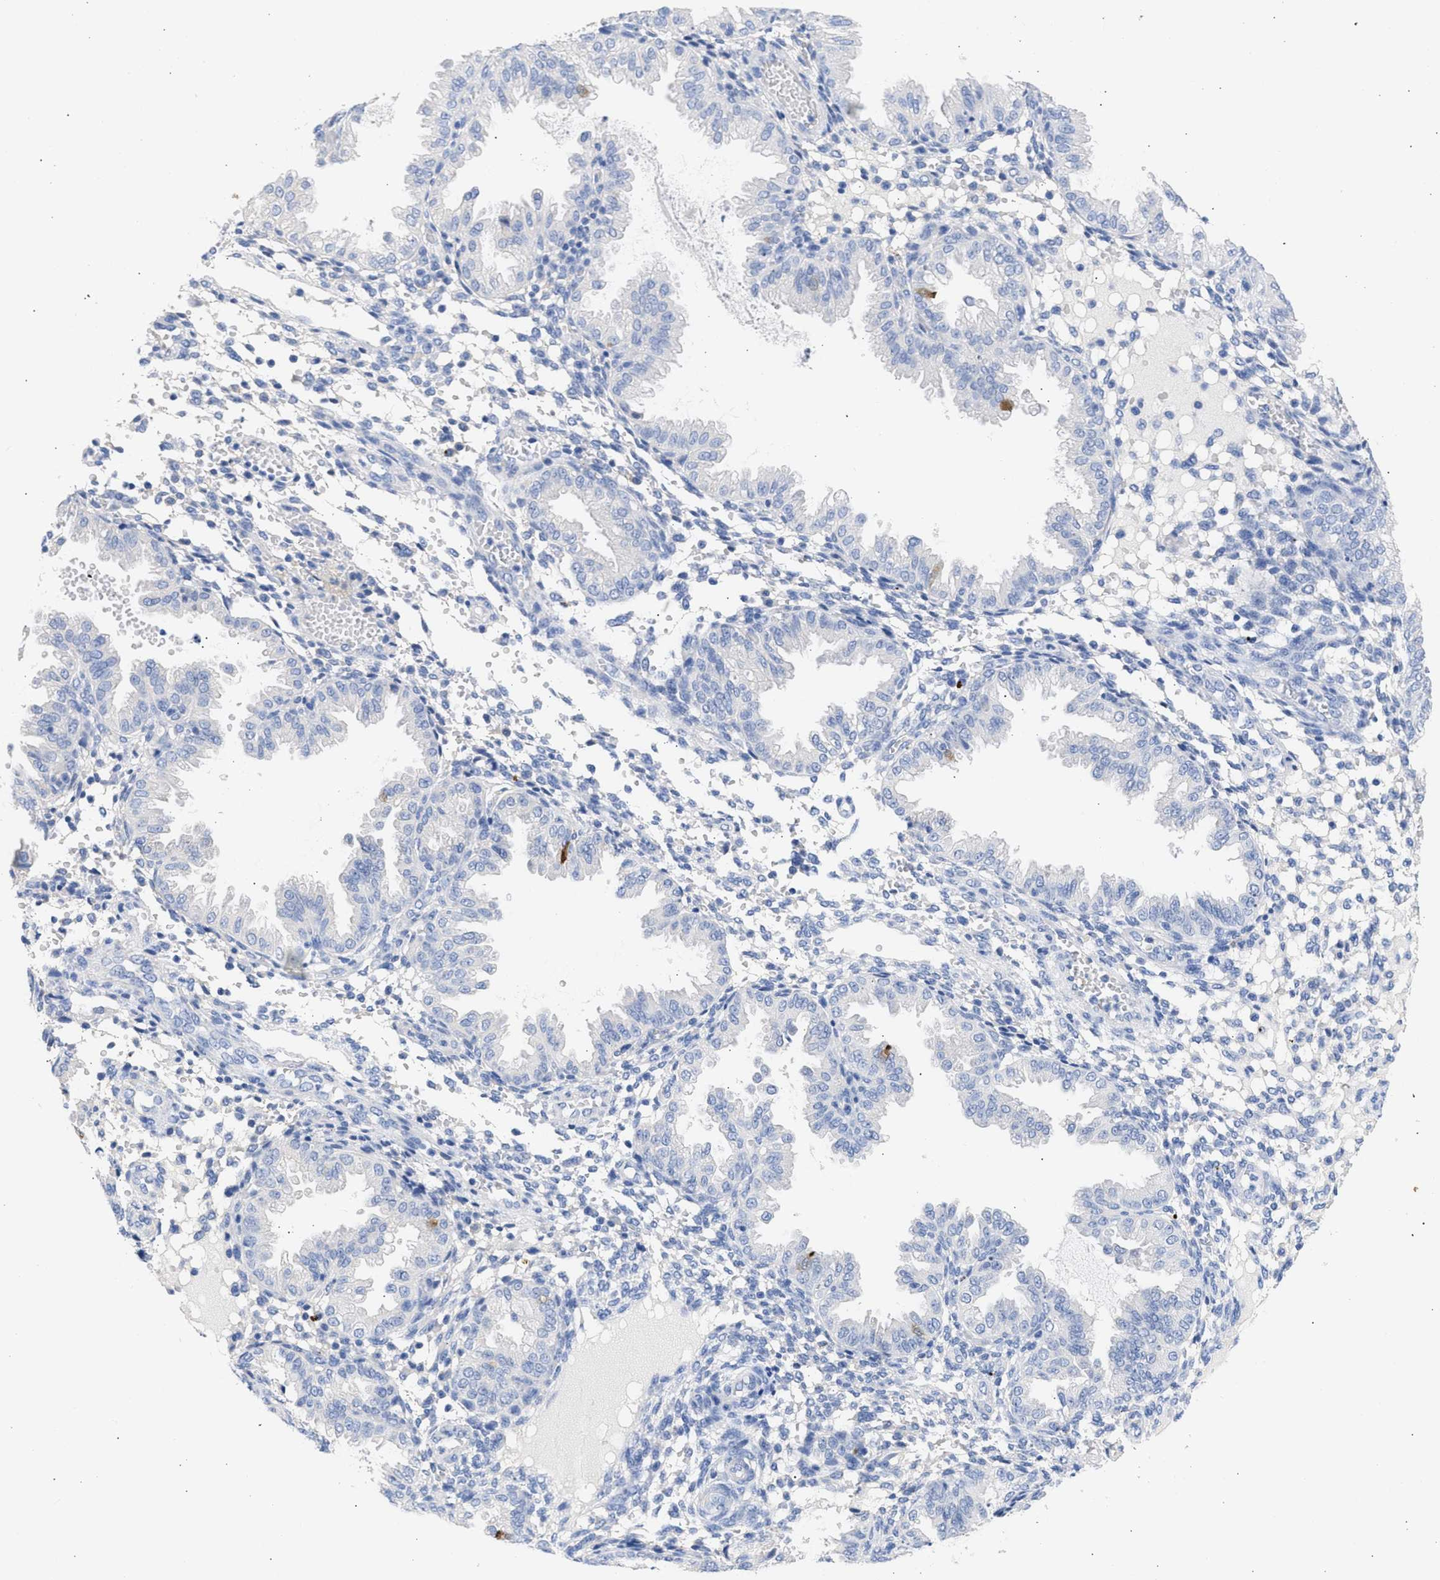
{"staining": {"intensity": "negative", "quantity": "none", "location": "none"}, "tissue": "endometrium", "cell_type": "Cells in endometrial stroma", "image_type": "normal", "snomed": [{"axis": "morphology", "description": "Normal tissue, NOS"}, {"axis": "topography", "description": "Endometrium"}], "caption": "DAB (3,3'-diaminobenzidine) immunohistochemical staining of normal human endometrium demonstrates no significant positivity in cells in endometrial stroma. The staining is performed using DAB (3,3'-diaminobenzidine) brown chromogen with nuclei counter-stained in using hematoxylin.", "gene": "RSPH1", "patient": {"sex": "female", "age": 33}}